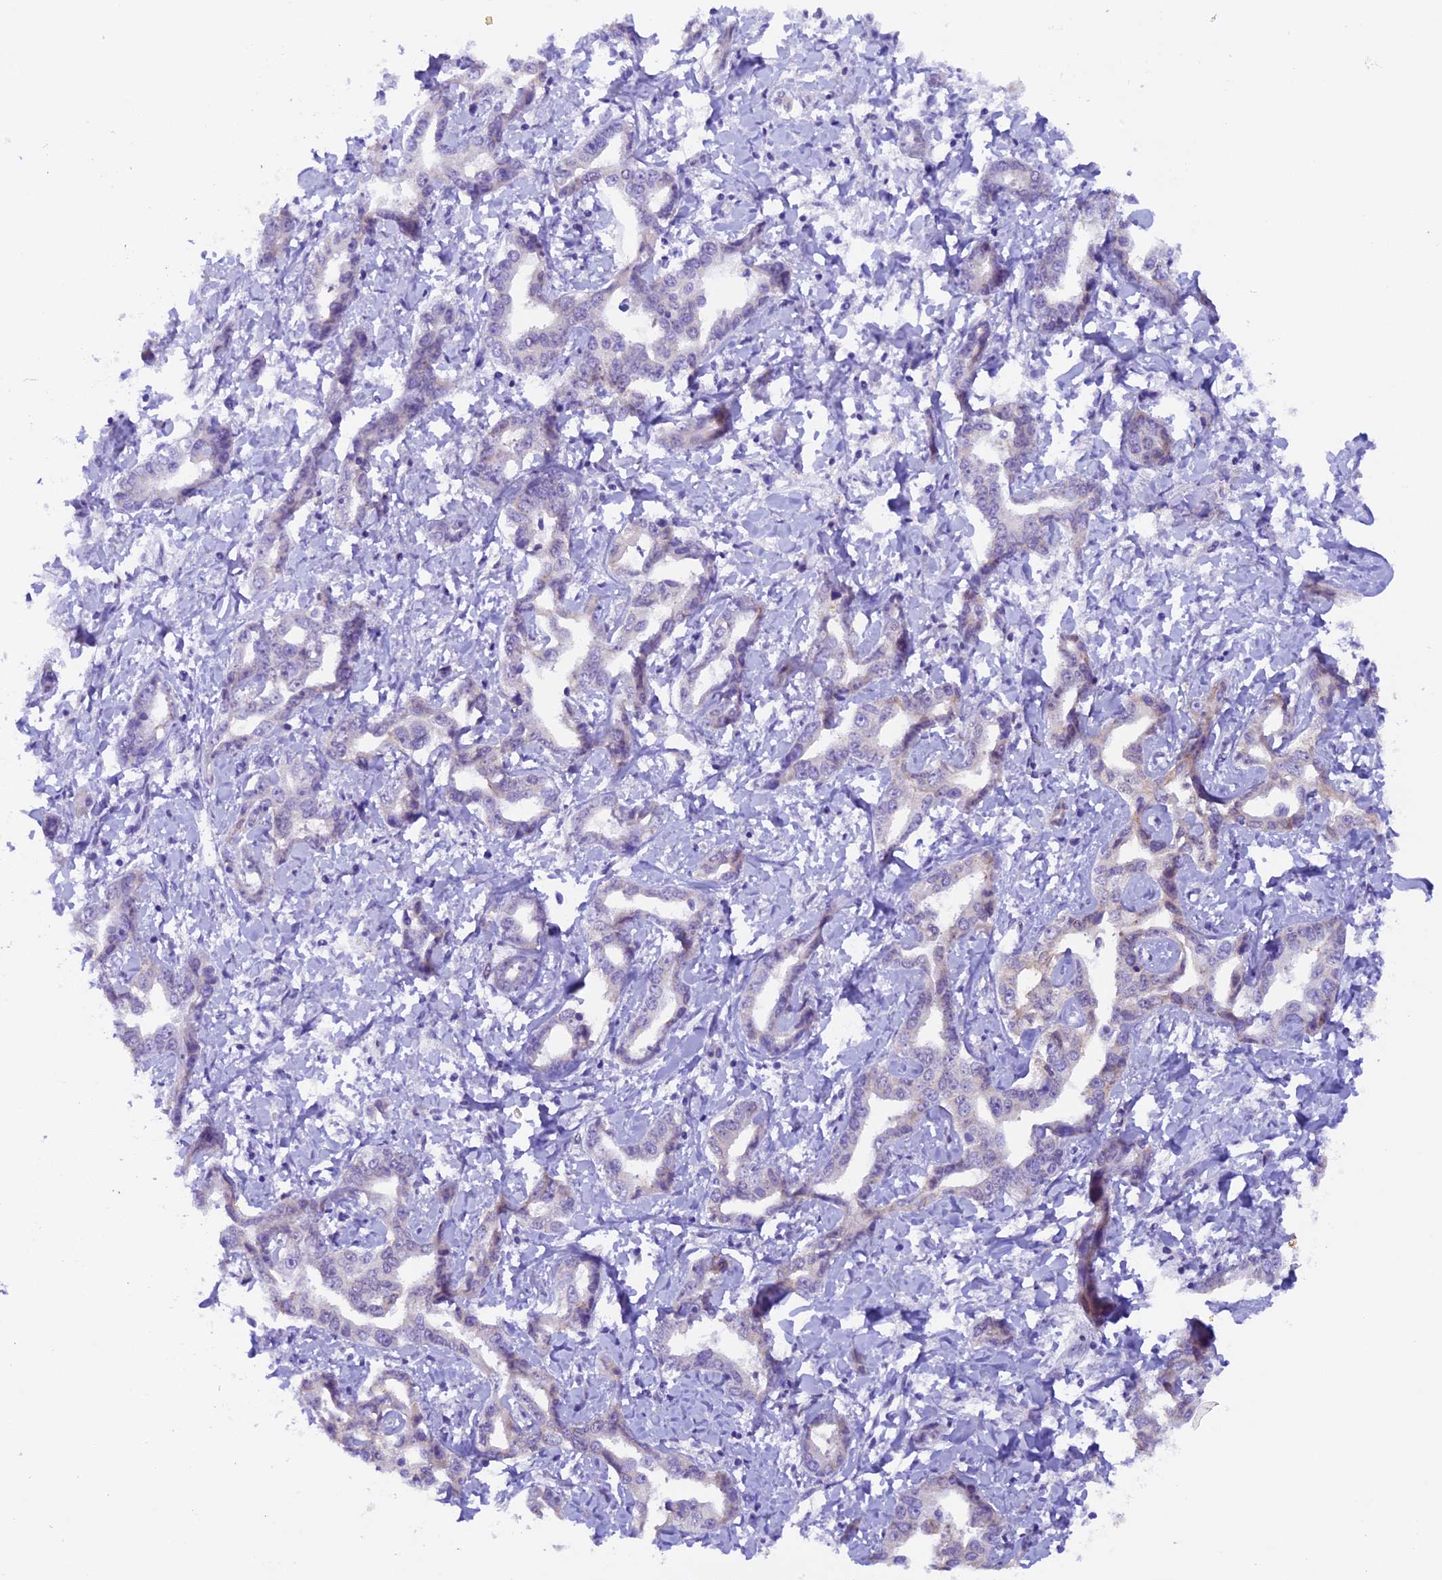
{"staining": {"intensity": "negative", "quantity": "none", "location": "none"}, "tissue": "liver cancer", "cell_type": "Tumor cells", "image_type": "cancer", "snomed": [{"axis": "morphology", "description": "Cholangiocarcinoma"}, {"axis": "topography", "description": "Liver"}], "caption": "DAB (3,3'-diaminobenzidine) immunohistochemical staining of human liver cholangiocarcinoma demonstrates no significant staining in tumor cells.", "gene": "NCK2", "patient": {"sex": "male", "age": 59}}